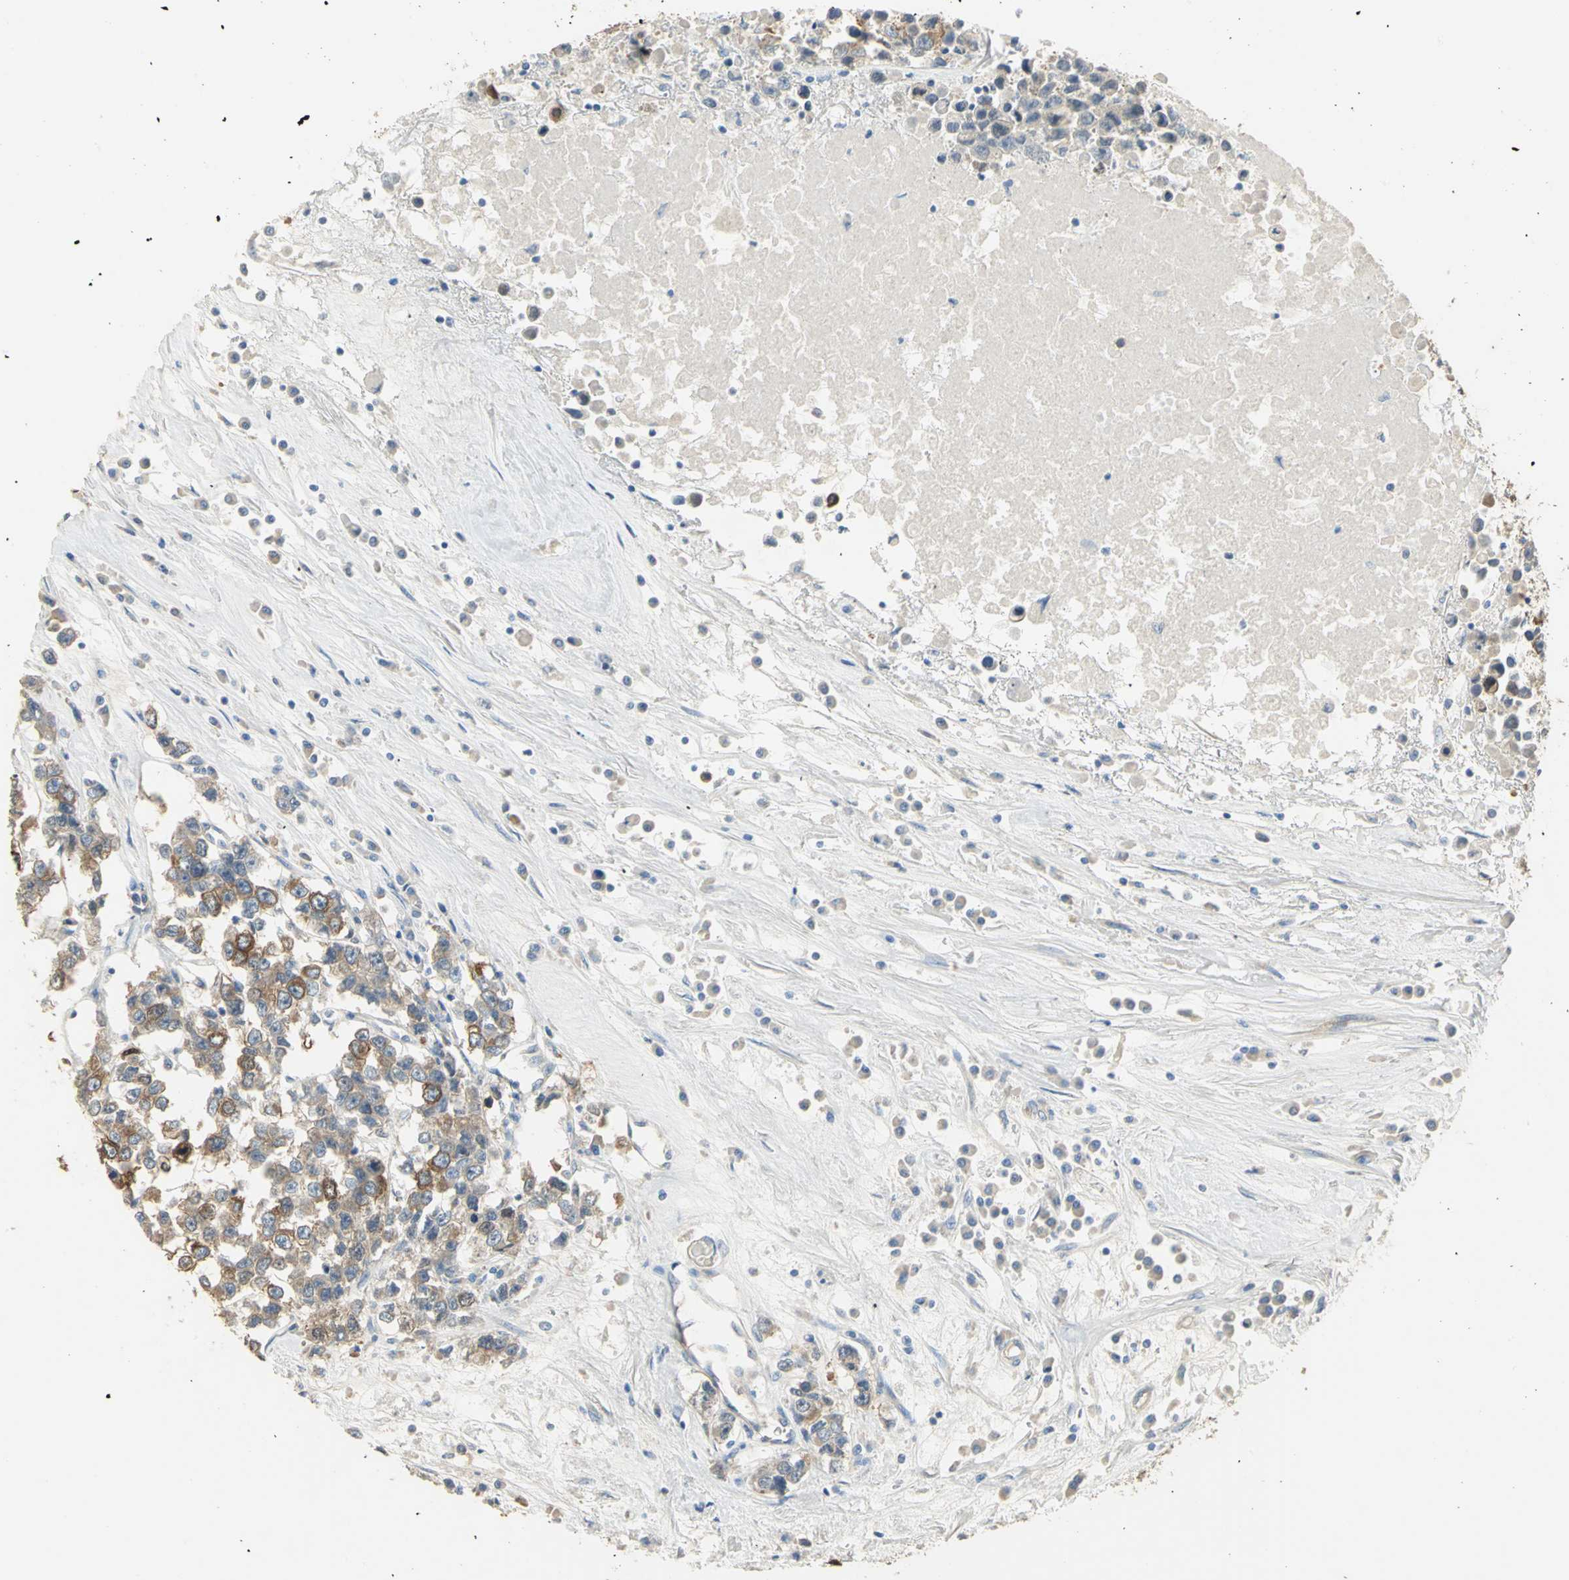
{"staining": {"intensity": "strong", "quantity": "25%-75%", "location": "cytoplasmic/membranous"}, "tissue": "testis cancer", "cell_type": "Tumor cells", "image_type": "cancer", "snomed": [{"axis": "morphology", "description": "Seminoma, NOS"}, {"axis": "morphology", "description": "Carcinoma, Embryonal, NOS"}, {"axis": "topography", "description": "Testis"}], "caption": "Immunohistochemistry (IHC) of testis cancer (embryonal carcinoma) displays high levels of strong cytoplasmic/membranous staining in approximately 25%-75% of tumor cells.", "gene": "DLGAP5", "patient": {"sex": "male", "age": 52}}